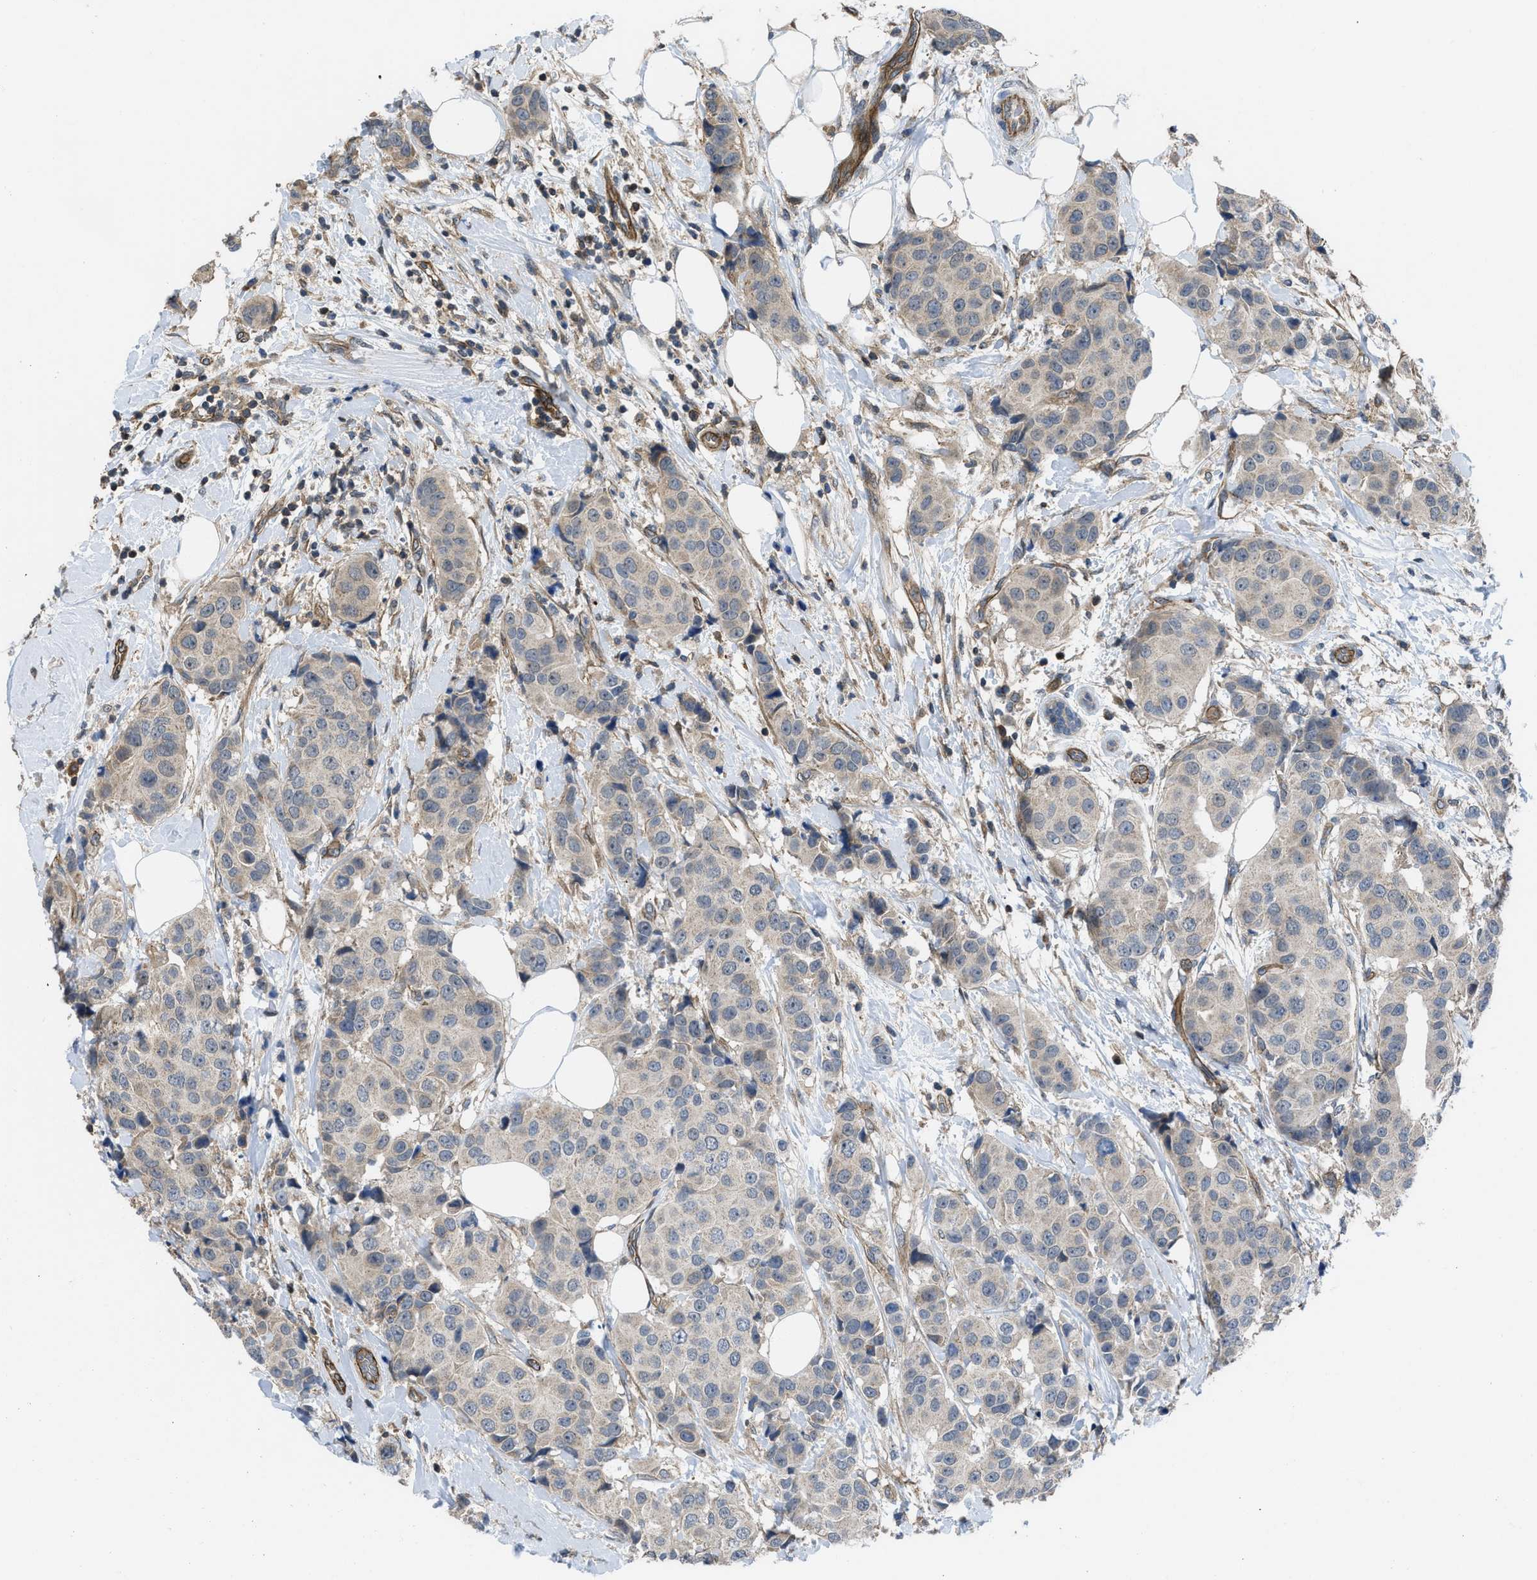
{"staining": {"intensity": "weak", "quantity": "25%-75%", "location": "cytoplasmic/membranous"}, "tissue": "breast cancer", "cell_type": "Tumor cells", "image_type": "cancer", "snomed": [{"axis": "morphology", "description": "Normal tissue, NOS"}, {"axis": "morphology", "description": "Duct carcinoma"}, {"axis": "topography", "description": "Breast"}], "caption": "Breast intraductal carcinoma stained for a protein exhibits weak cytoplasmic/membranous positivity in tumor cells. The protein of interest is shown in brown color, while the nuclei are stained blue.", "gene": "GPATCH2L", "patient": {"sex": "female", "age": 39}}